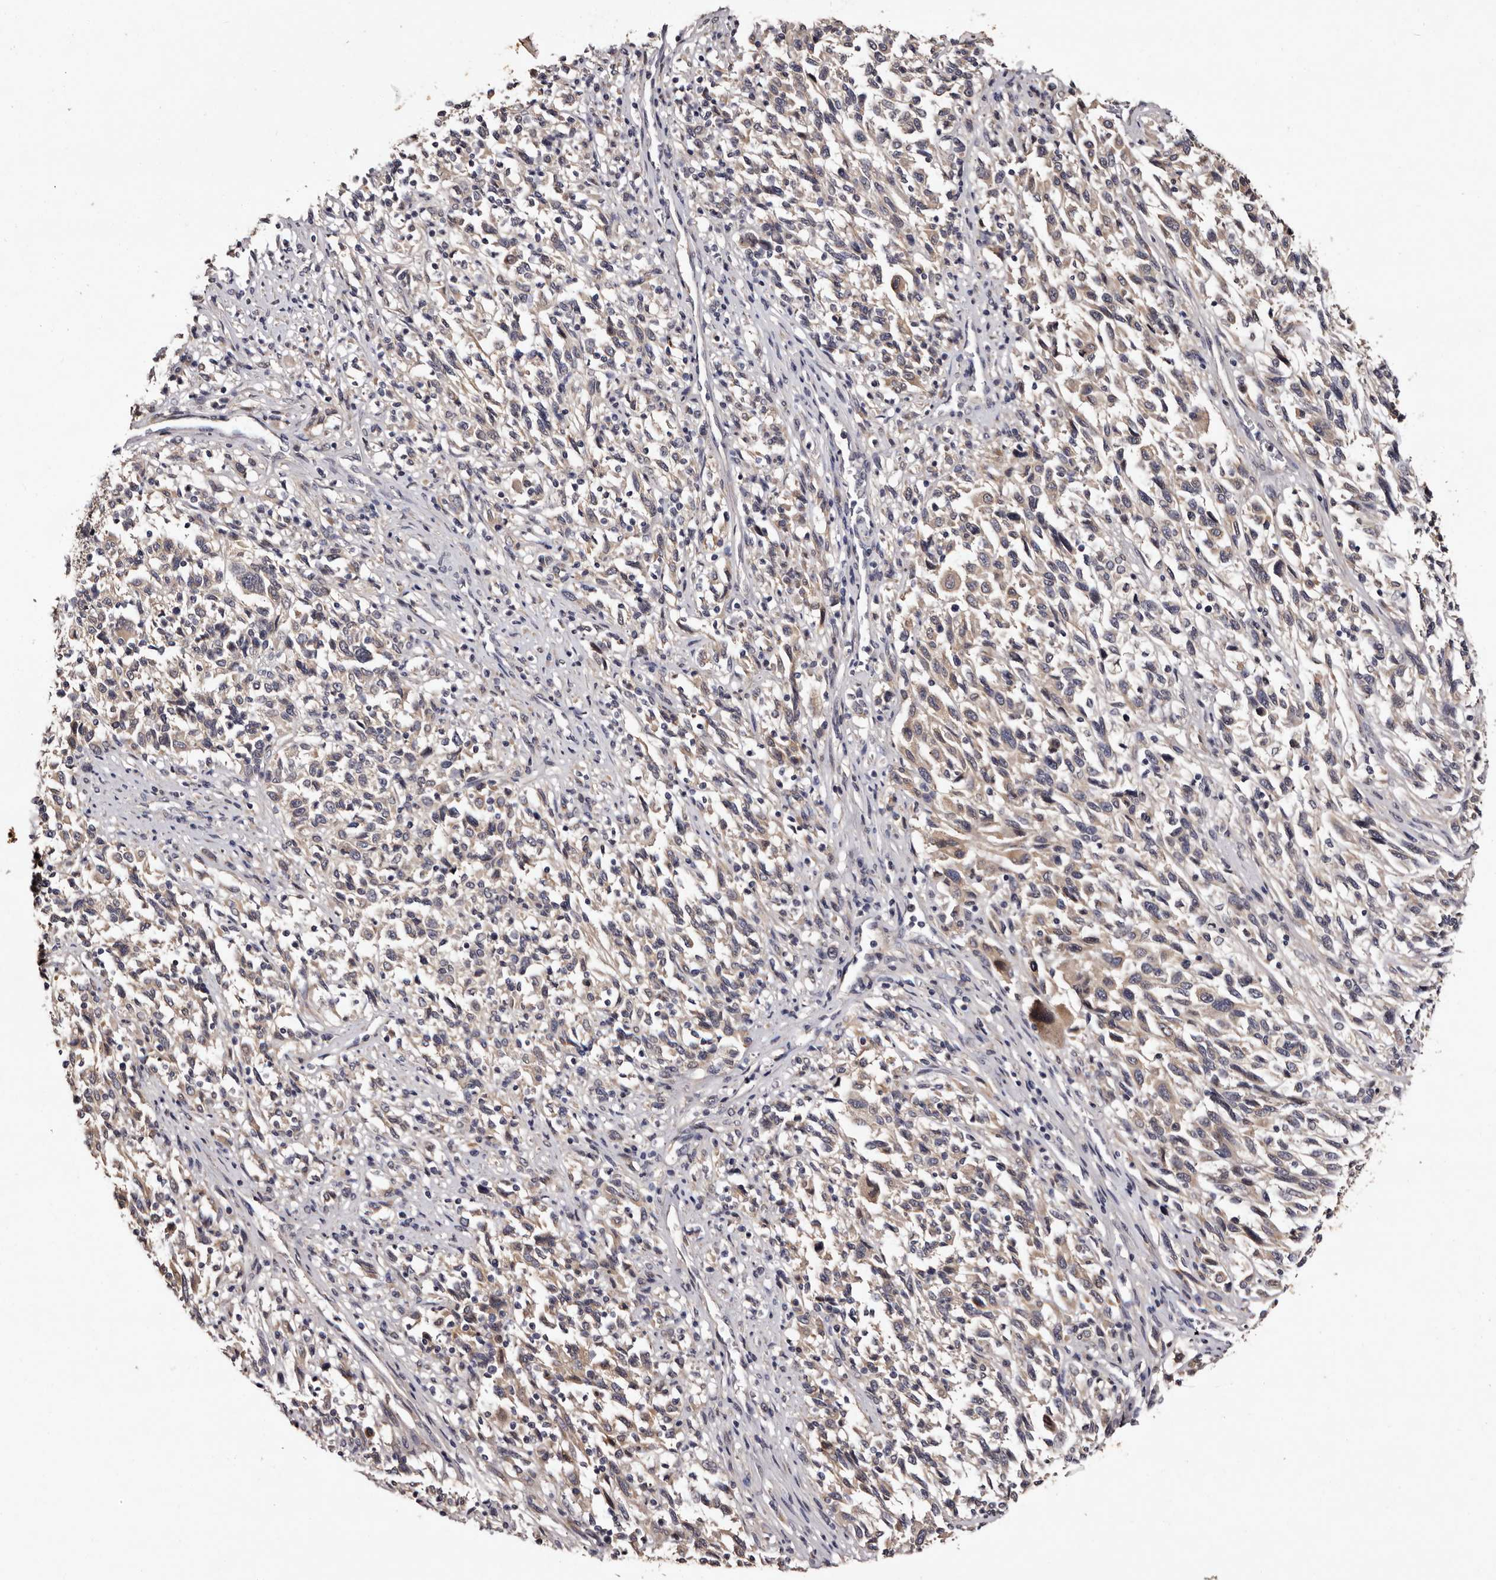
{"staining": {"intensity": "weak", "quantity": "25%-75%", "location": "cytoplasmic/membranous"}, "tissue": "melanoma", "cell_type": "Tumor cells", "image_type": "cancer", "snomed": [{"axis": "morphology", "description": "Malignant melanoma, Metastatic site"}, {"axis": "topography", "description": "Lymph node"}], "caption": "Melanoma was stained to show a protein in brown. There is low levels of weak cytoplasmic/membranous expression in about 25%-75% of tumor cells. Using DAB (3,3'-diaminobenzidine) (brown) and hematoxylin (blue) stains, captured at high magnification using brightfield microscopy.", "gene": "FAM91A1", "patient": {"sex": "male", "age": 61}}